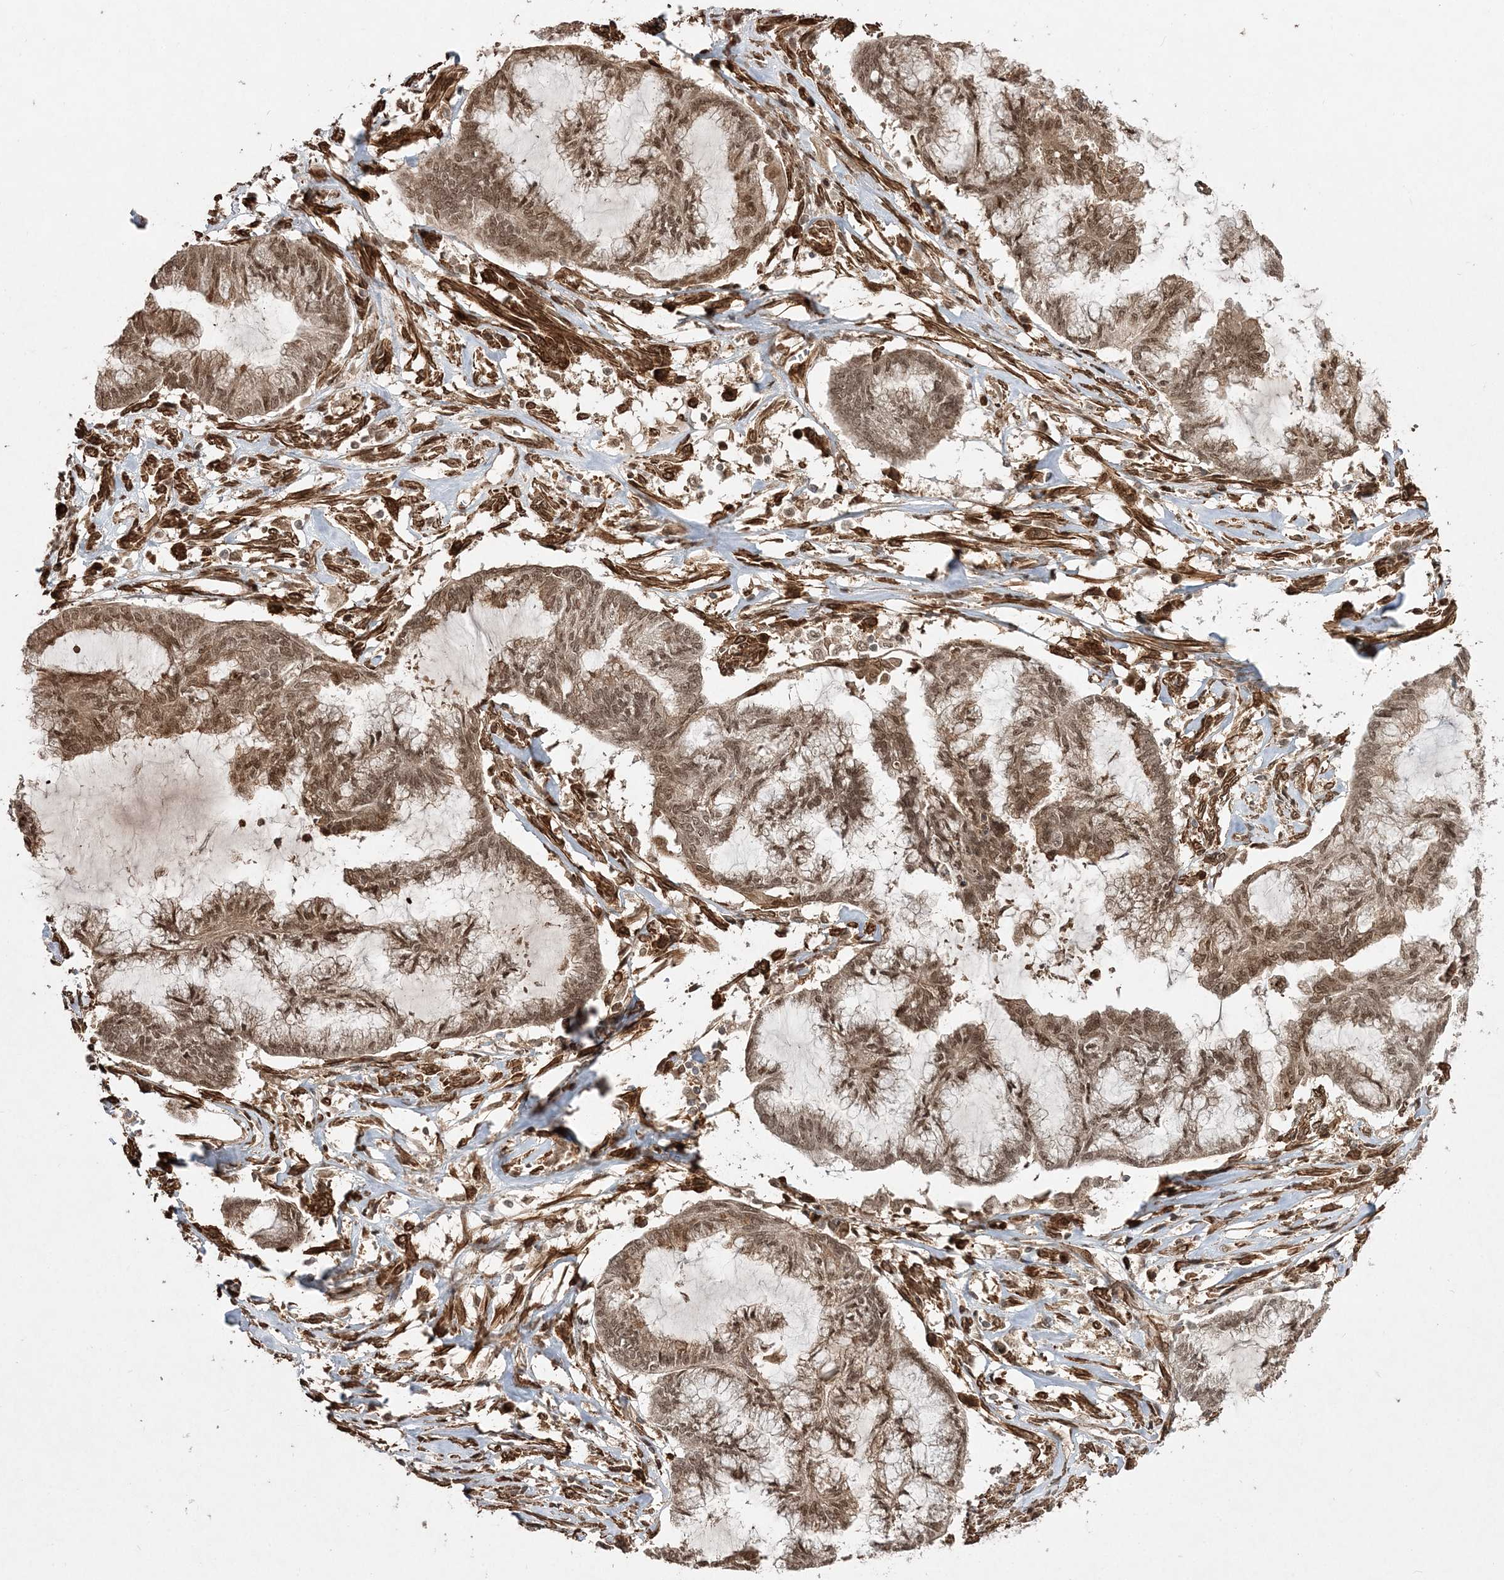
{"staining": {"intensity": "moderate", "quantity": ">75%", "location": "cytoplasmic/membranous,nuclear"}, "tissue": "endometrial cancer", "cell_type": "Tumor cells", "image_type": "cancer", "snomed": [{"axis": "morphology", "description": "Adenocarcinoma, NOS"}, {"axis": "topography", "description": "Endometrium"}], "caption": "A brown stain shows moderate cytoplasmic/membranous and nuclear expression of a protein in endometrial adenocarcinoma tumor cells.", "gene": "ETAA1", "patient": {"sex": "female", "age": 86}}